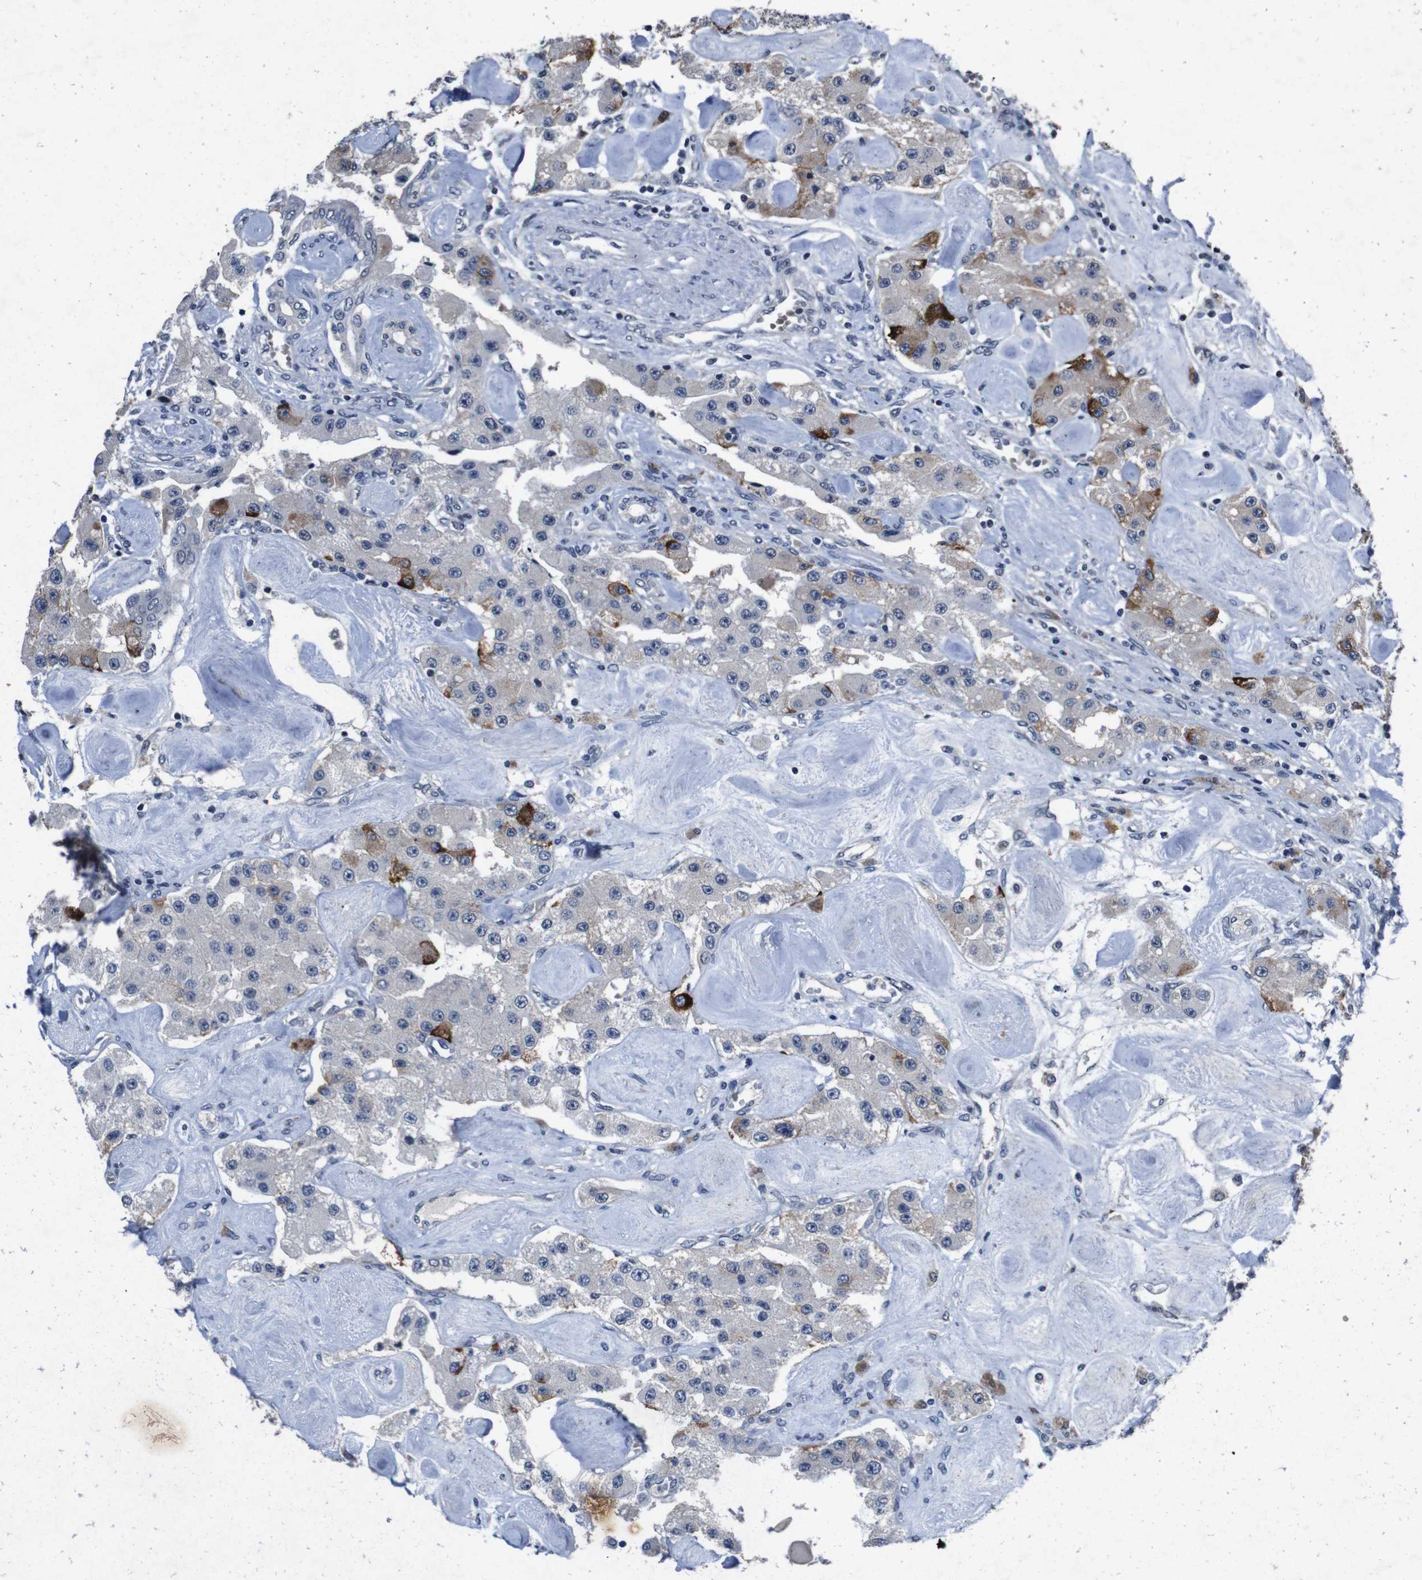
{"staining": {"intensity": "strong", "quantity": "<25%", "location": "cytoplasmic/membranous"}, "tissue": "carcinoid", "cell_type": "Tumor cells", "image_type": "cancer", "snomed": [{"axis": "morphology", "description": "Carcinoid, malignant, NOS"}, {"axis": "topography", "description": "Pancreas"}], "caption": "Human carcinoid stained for a protein (brown) demonstrates strong cytoplasmic/membranous positive positivity in about <25% of tumor cells.", "gene": "AKT3", "patient": {"sex": "male", "age": 41}}